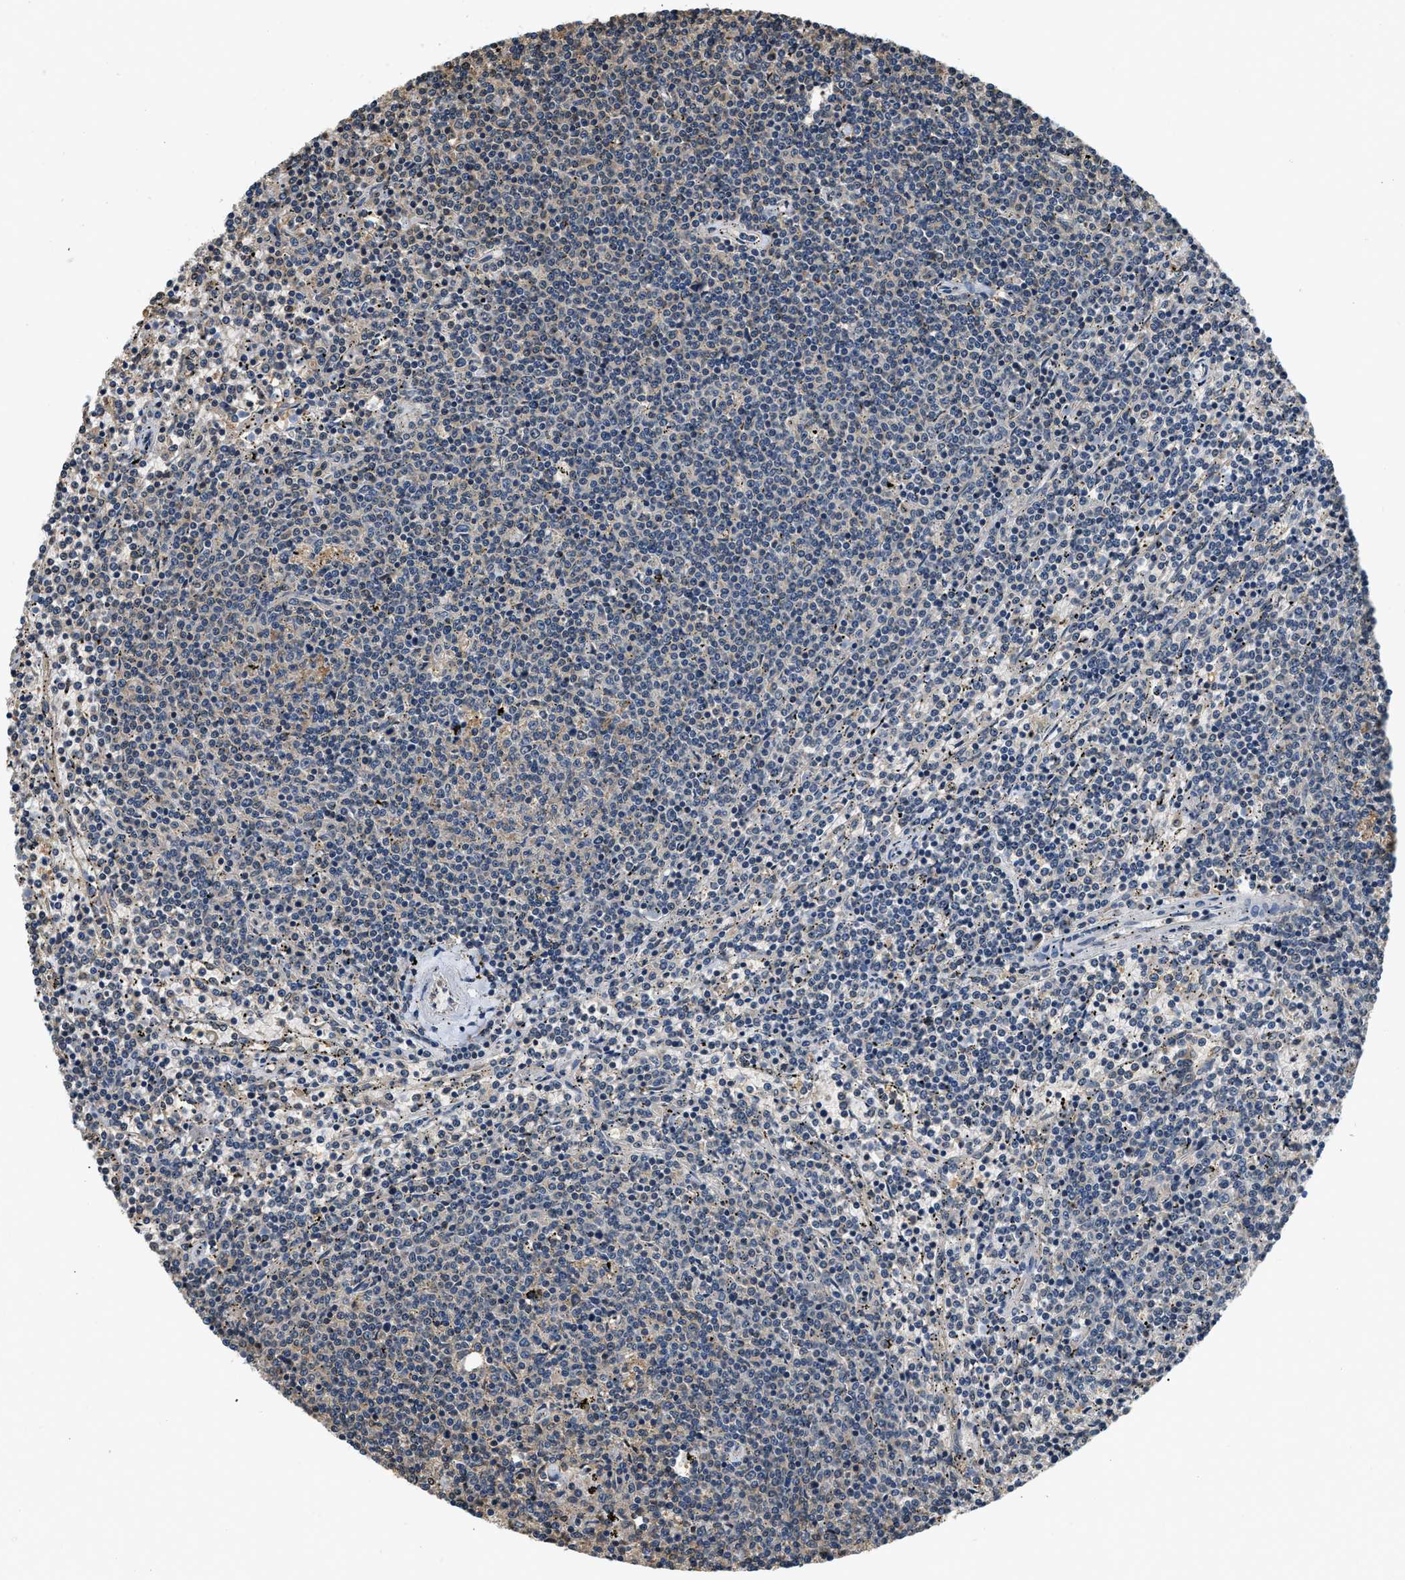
{"staining": {"intensity": "weak", "quantity": "25%-75%", "location": "cytoplasmic/membranous"}, "tissue": "lymphoma", "cell_type": "Tumor cells", "image_type": "cancer", "snomed": [{"axis": "morphology", "description": "Malignant lymphoma, non-Hodgkin's type, Low grade"}, {"axis": "topography", "description": "Spleen"}], "caption": "IHC histopathology image of neoplastic tissue: human low-grade malignant lymphoma, non-Hodgkin's type stained using immunohistochemistry exhibits low levels of weak protein expression localized specifically in the cytoplasmic/membranous of tumor cells, appearing as a cytoplasmic/membranous brown color.", "gene": "BCL7C", "patient": {"sex": "female", "age": 50}}